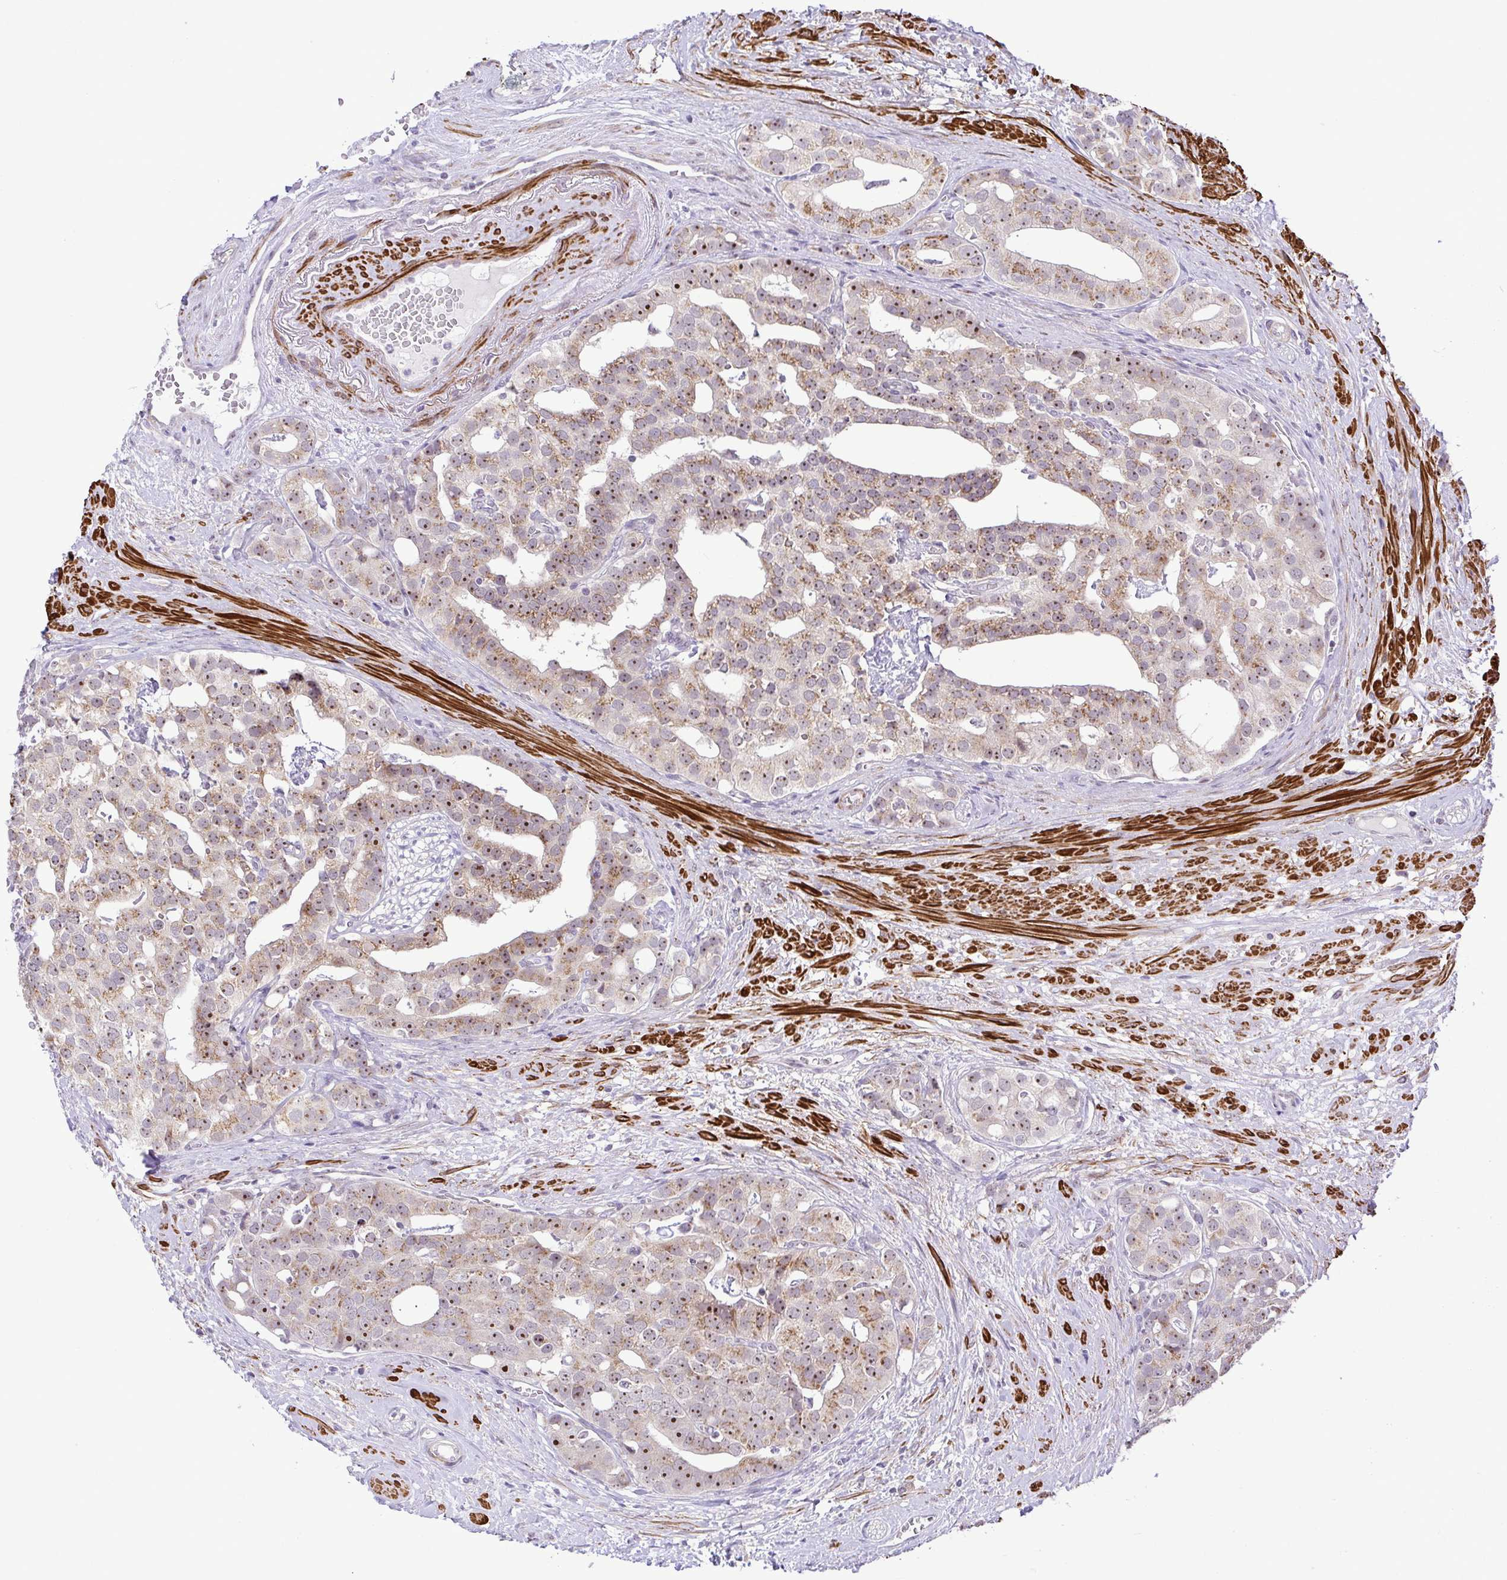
{"staining": {"intensity": "moderate", "quantity": ">75%", "location": "nuclear"}, "tissue": "prostate cancer", "cell_type": "Tumor cells", "image_type": "cancer", "snomed": [{"axis": "morphology", "description": "Adenocarcinoma, High grade"}, {"axis": "topography", "description": "Prostate"}], "caption": "Brown immunohistochemical staining in adenocarcinoma (high-grade) (prostate) shows moderate nuclear positivity in about >75% of tumor cells.", "gene": "RSL24D1", "patient": {"sex": "male", "age": 71}}